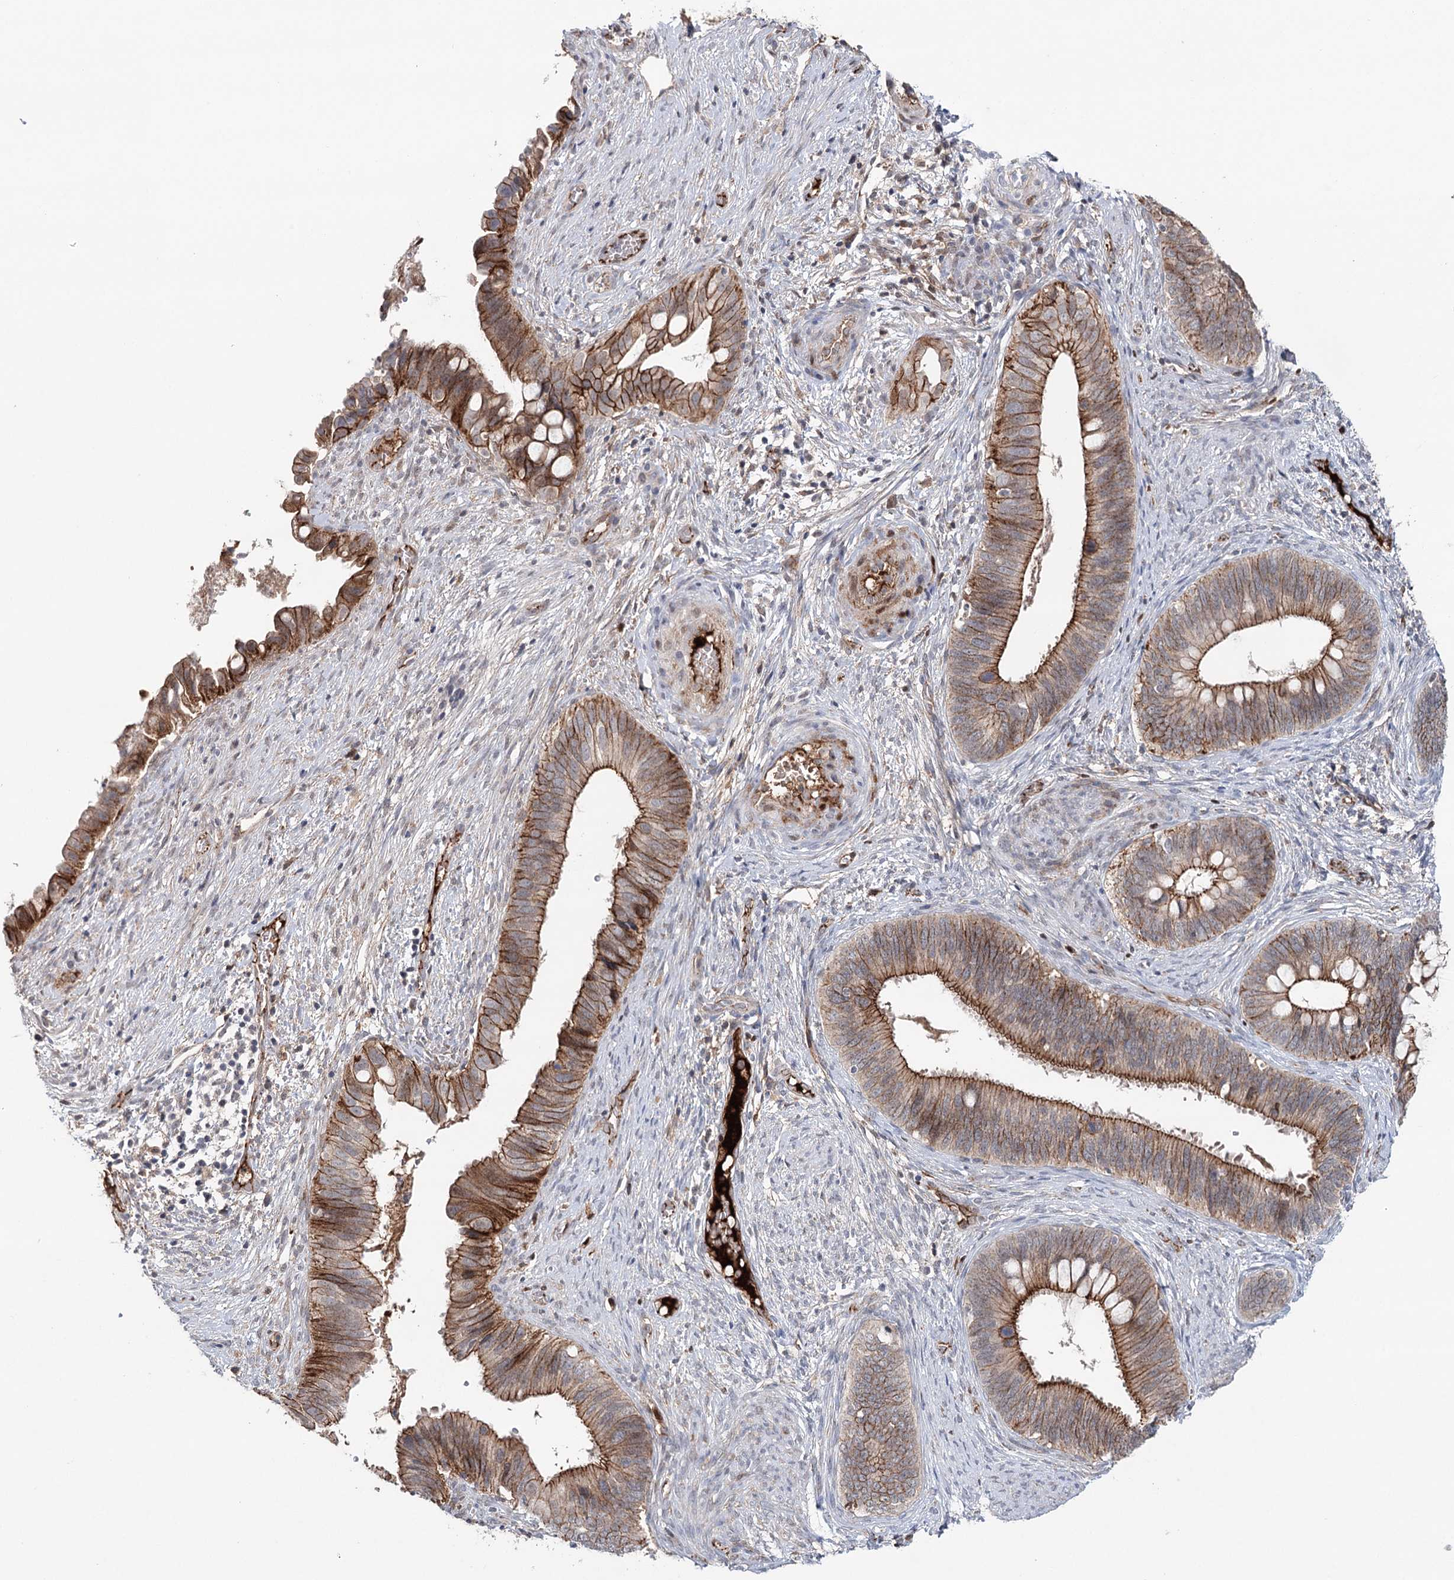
{"staining": {"intensity": "moderate", "quantity": ">75%", "location": "cytoplasmic/membranous"}, "tissue": "cervical cancer", "cell_type": "Tumor cells", "image_type": "cancer", "snomed": [{"axis": "morphology", "description": "Adenocarcinoma, NOS"}, {"axis": "topography", "description": "Cervix"}], "caption": "Cervical adenocarcinoma tissue exhibits moderate cytoplasmic/membranous expression in about >75% of tumor cells", "gene": "PKP4", "patient": {"sex": "female", "age": 42}}